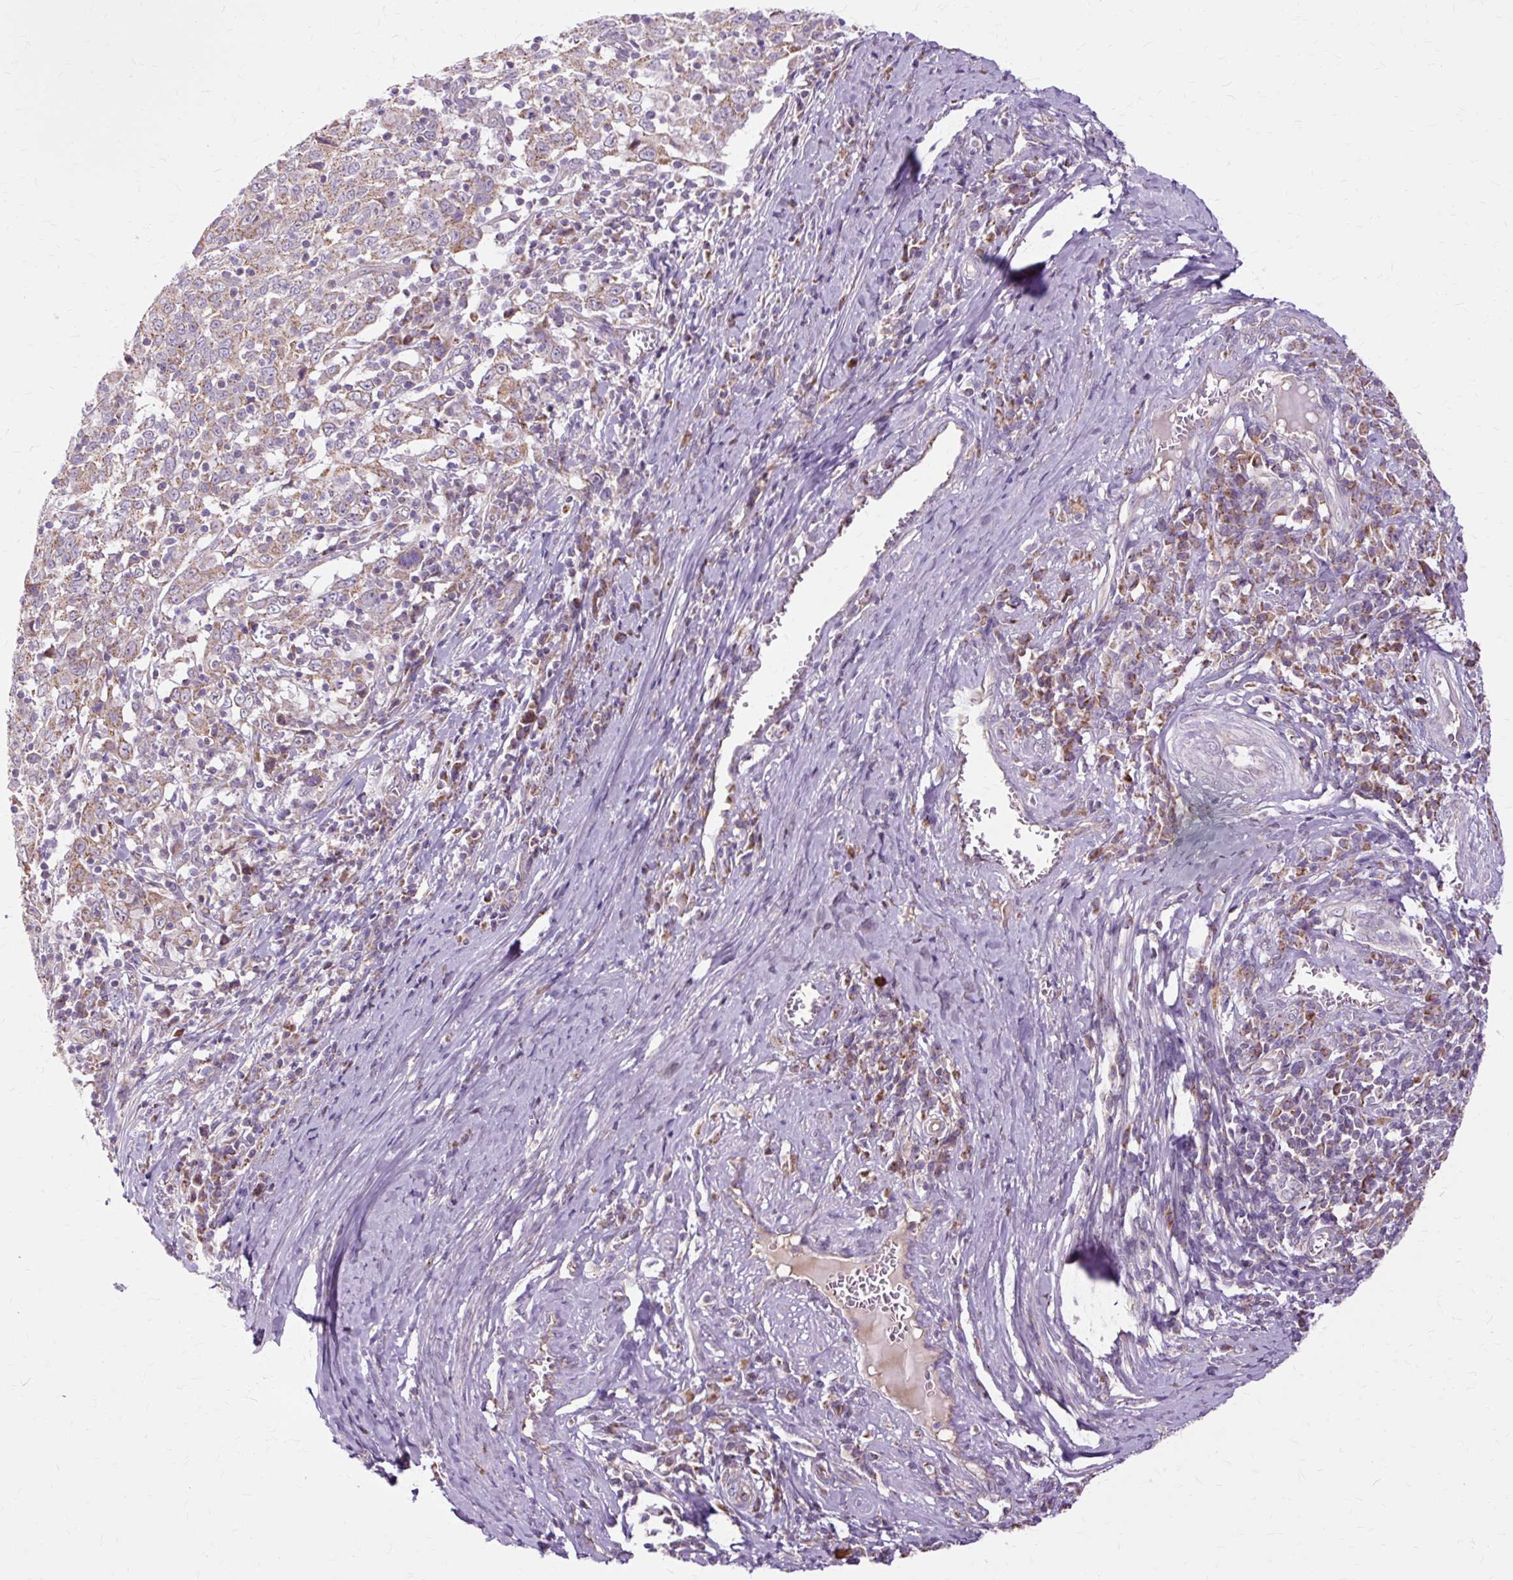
{"staining": {"intensity": "weak", "quantity": "25%-75%", "location": "cytoplasmic/membranous"}, "tissue": "cervical cancer", "cell_type": "Tumor cells", "image_type": "cancer", "snomed": [{"axis": "morphology", "description": "Squamous cell carcinoma, NOS"}, {"axis": "topography", "description": "Cervix"}], "caption": "Cervical cancer tissue shows weak cytoplasmic/membranous positivity in about 25%-75% of tumor cells", "gene": "PDZD2", "patient": {"sex": "female", "age": 46}}